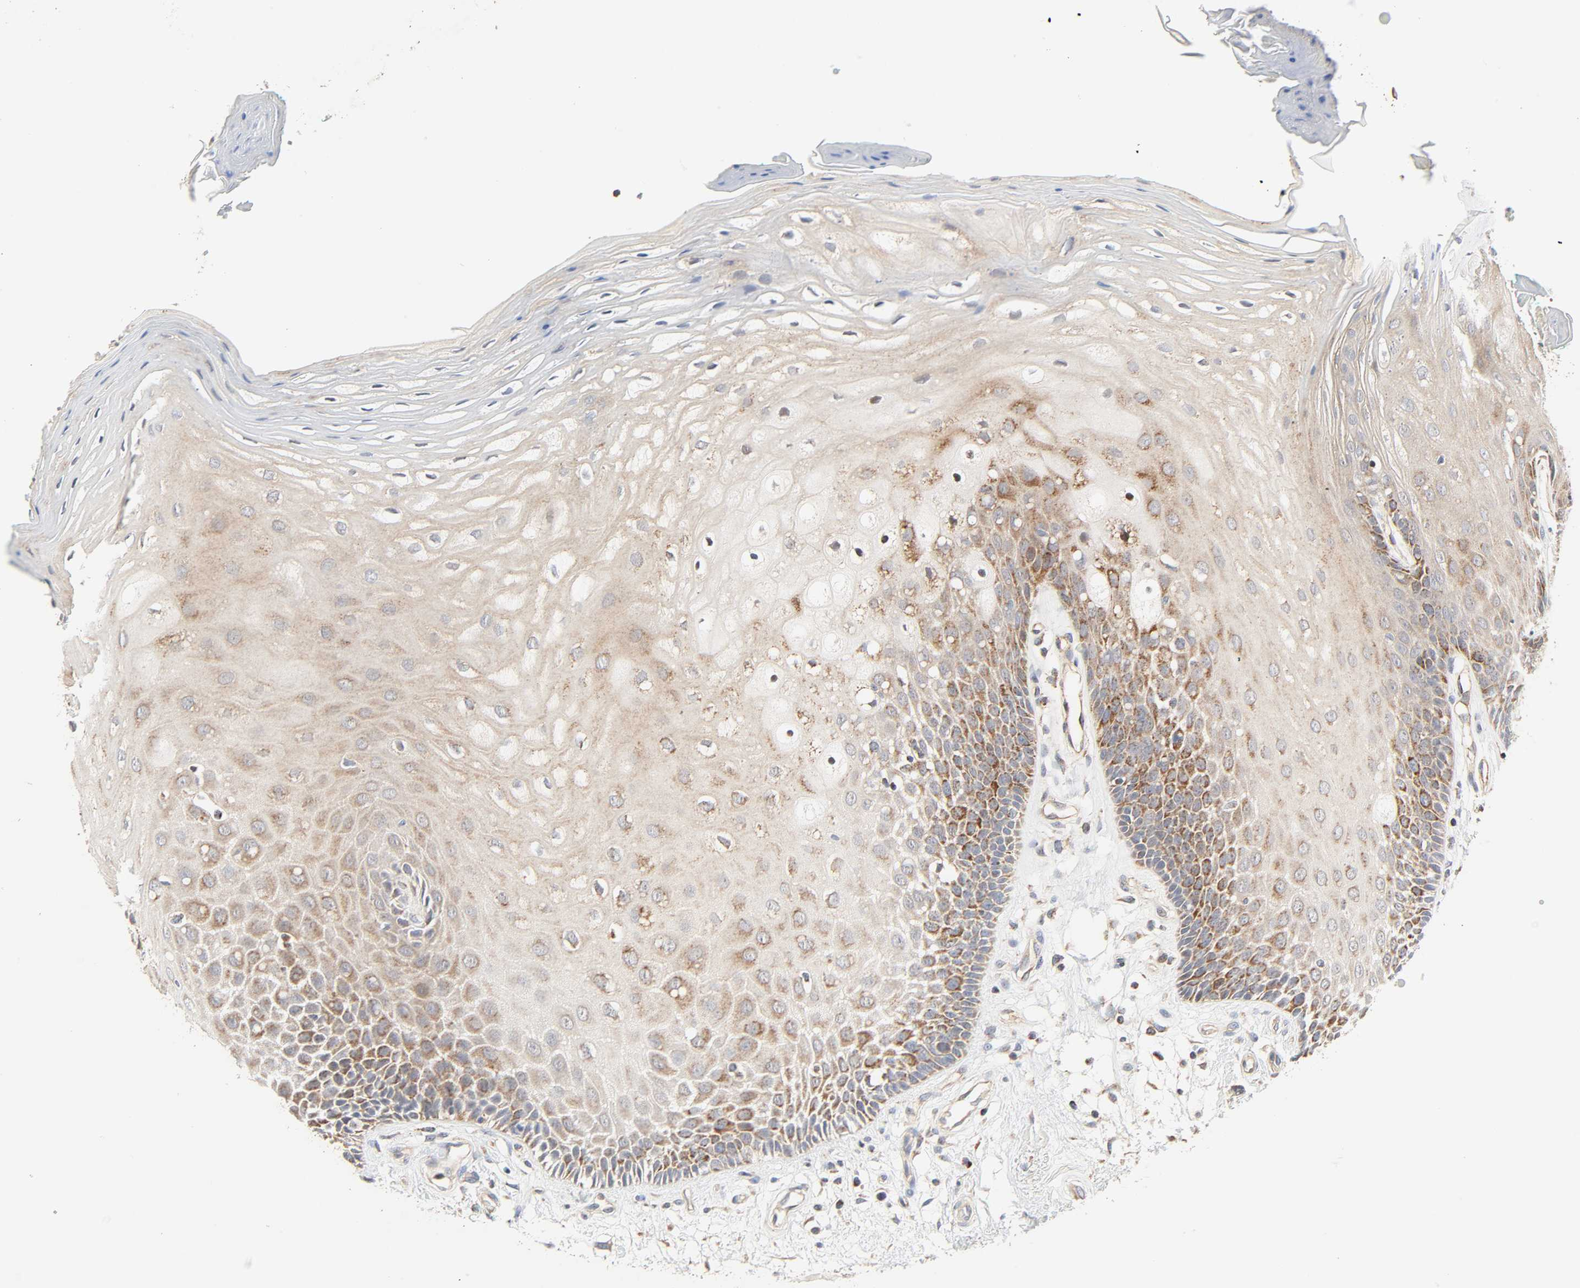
{"staining": {"intensity": "moderate", "quantity": ">75%", "location": "cytoplasmic/membranous"}, "tissue": "oral mucosa", "cell_type": "Squamous epithelial cells", "image_type": "normal", "snomed": [{"axis": "morphology", "description": "Normal tissue, NOS"}, {"axis": "morphology", "description": "Squamous cell carcinoma, NOS"}, {"axis": "topography", "description": "Skeletal muscle"}, {"axis": "topography", "description": "Oral tissue"}, {"axis": "topography", "description": "Head-Neck"}], "caption": "A brown stain shows moderate cytoplasmic/membranous staining of a protein in squamous epithelial cells of unremarkable oral mucosa.", "gene": "ZMAT5", "patient": {"sex": "female", "age": 84}}